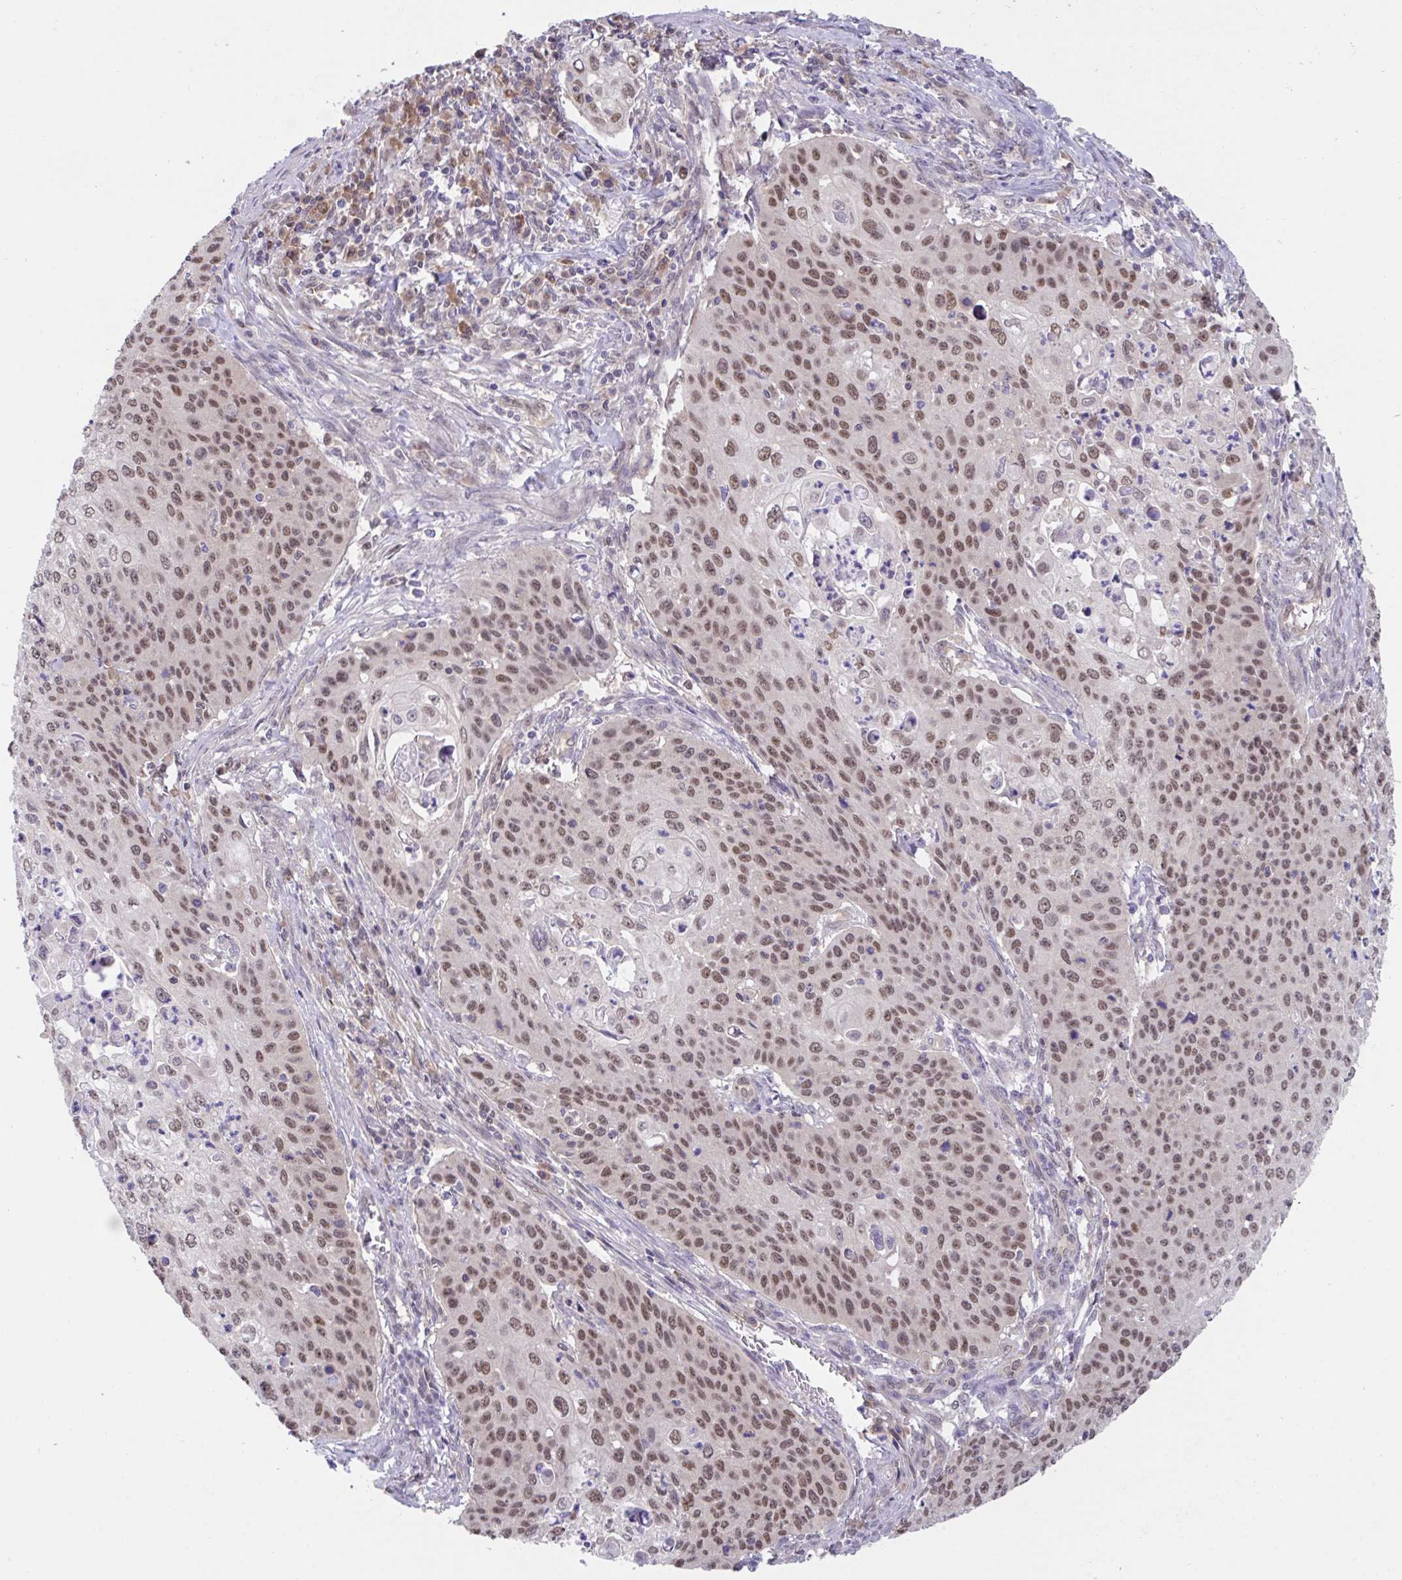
{"staining": {"intensity": "moderate", "quantity": ">75%", "location": "nuclear"}, "tissue": "cervical cancer", "cell_type": "Tumor cells", "image_type": "cancer", "snomed": [{"axis": "morphology", "description": "Squamous cell carcinoma, NOS"}, {"axis": "topography", "description": "Cervix"}], "caption": "A brown stain shows moderate nuclear staining of a protein in human squamous cell carcinoma (cervical) tumor cells.", "gene": "ZNF444", "patient": {"sex": "female", "age": 65}}